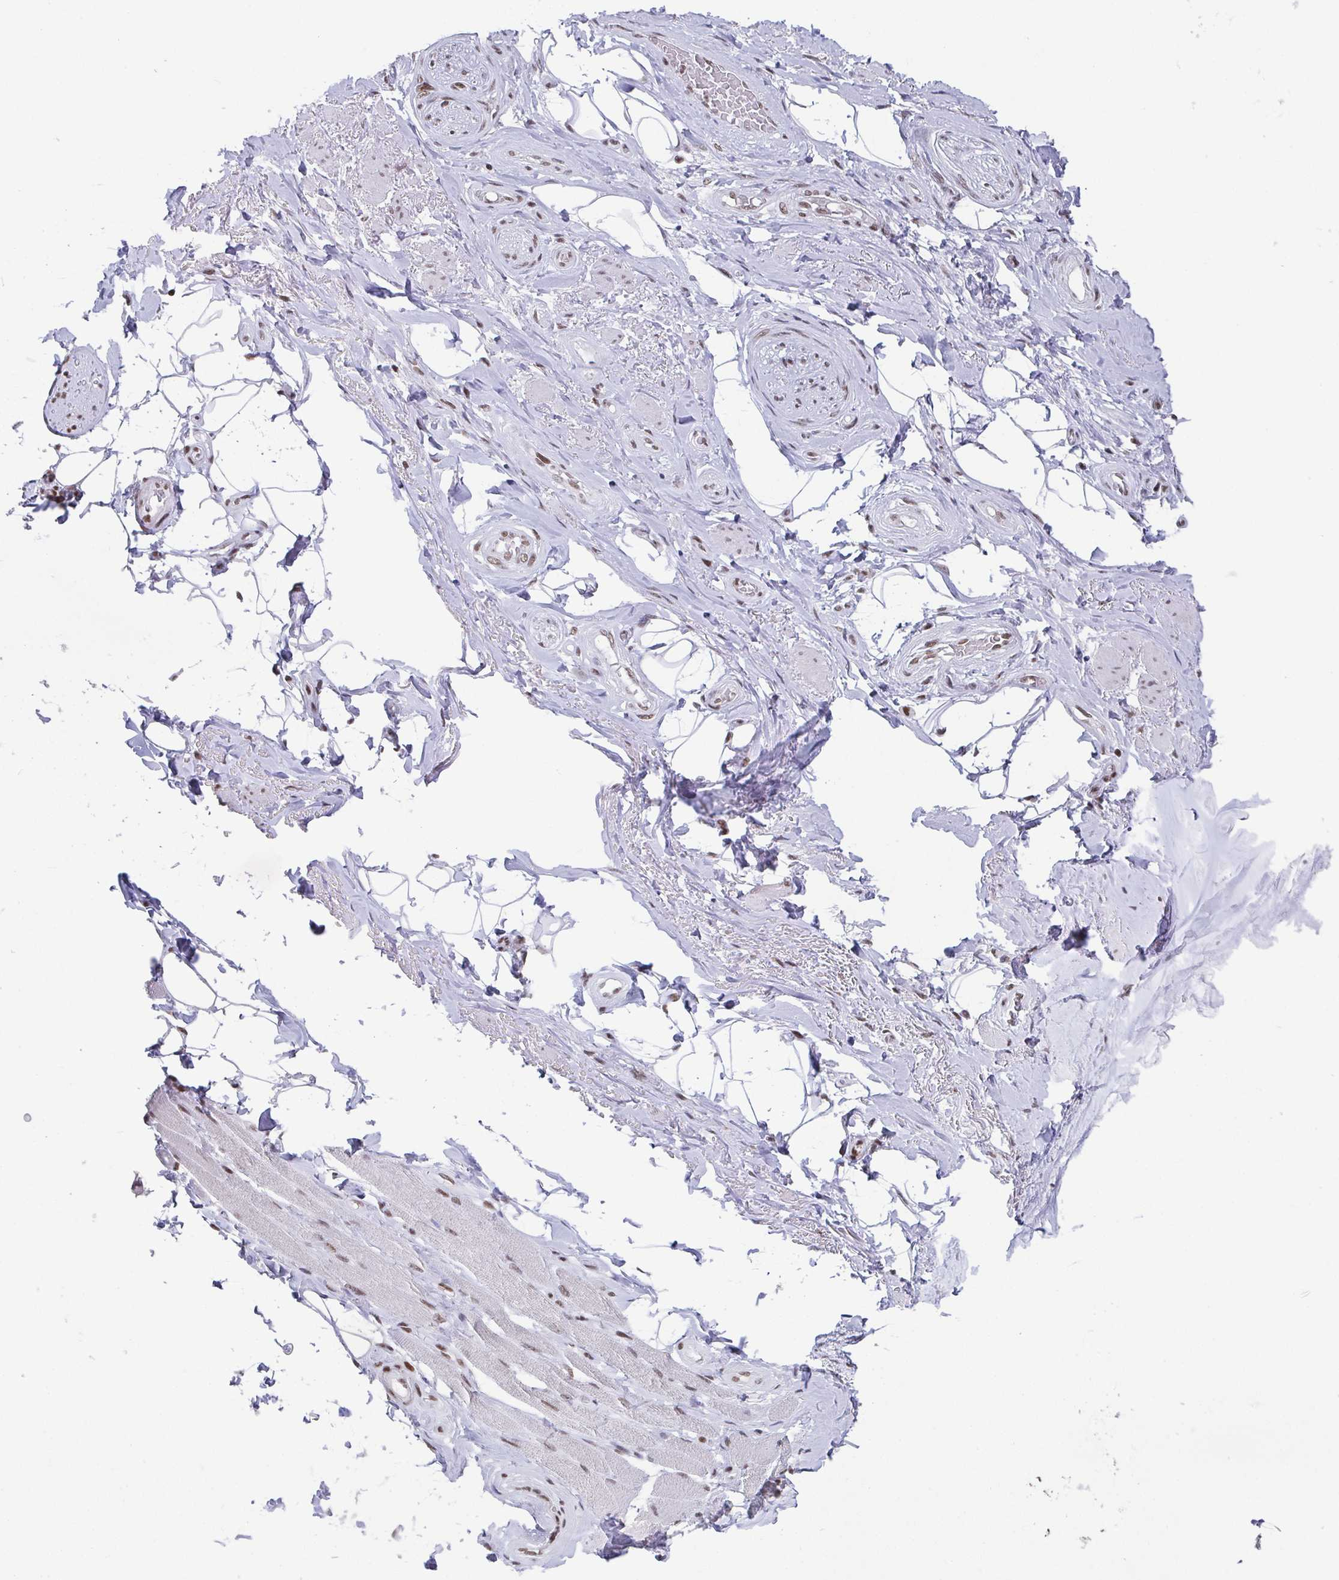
{"staining": {"intensity": "negative", "quantity": "none", "location": "none"}, "tissue": "adipose tissue", "cell_type": "Adipocytes", "image_type": "normal", "snomed": [{"axis": "morphology", "description": "Normal tissue, NOS"}, {"axis": "topography", "description": "Anal"}, {"axis": "topography", "description": "Peripheral nerve tissue"}], "caption": "The micrograph reveals no staining of adipocytes in benign adipose tissue.", "gene": "CTCF", "patient": {"sex": "male", "age": 53}}